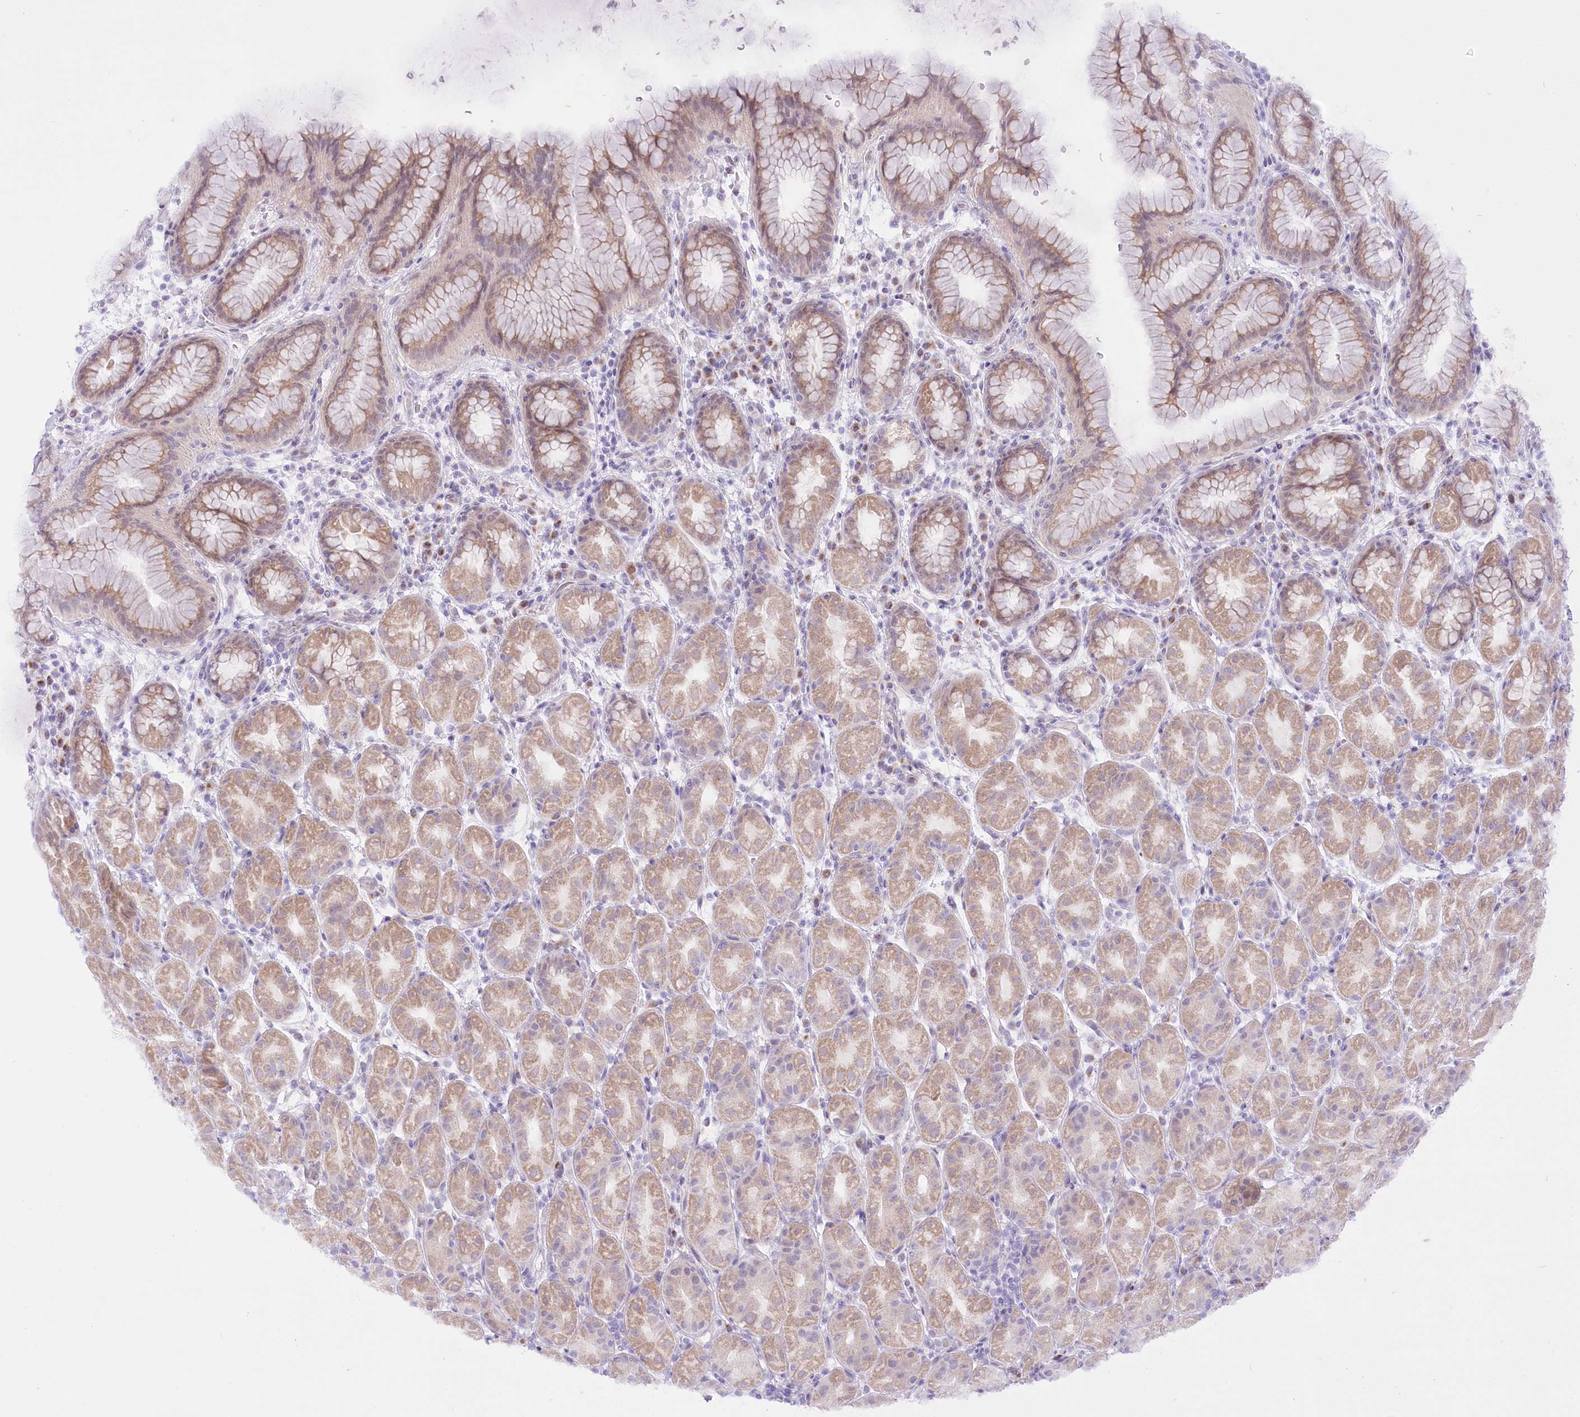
{"staining": {"intensity": "weak", "quantity": ">75%", "location": "cytoplasmic/membranous"}, "tissue": "stomach", "cell_type": "Glandular cells", "image_type": "normal", "snomed": [{"axis": "morphology", "description": "Normal tissue, NOS"}, {"axis": "topography", "description": "Stomach"}], "caption": "IHC image of unremarkable human stomach stained for a protein (brown), which exhibits low levels of weak cytoplasmic/membranous positivity in about >75% of glandular cells.", "gene": "BEND7", "patient": {"sex": "female", "age": 79}}